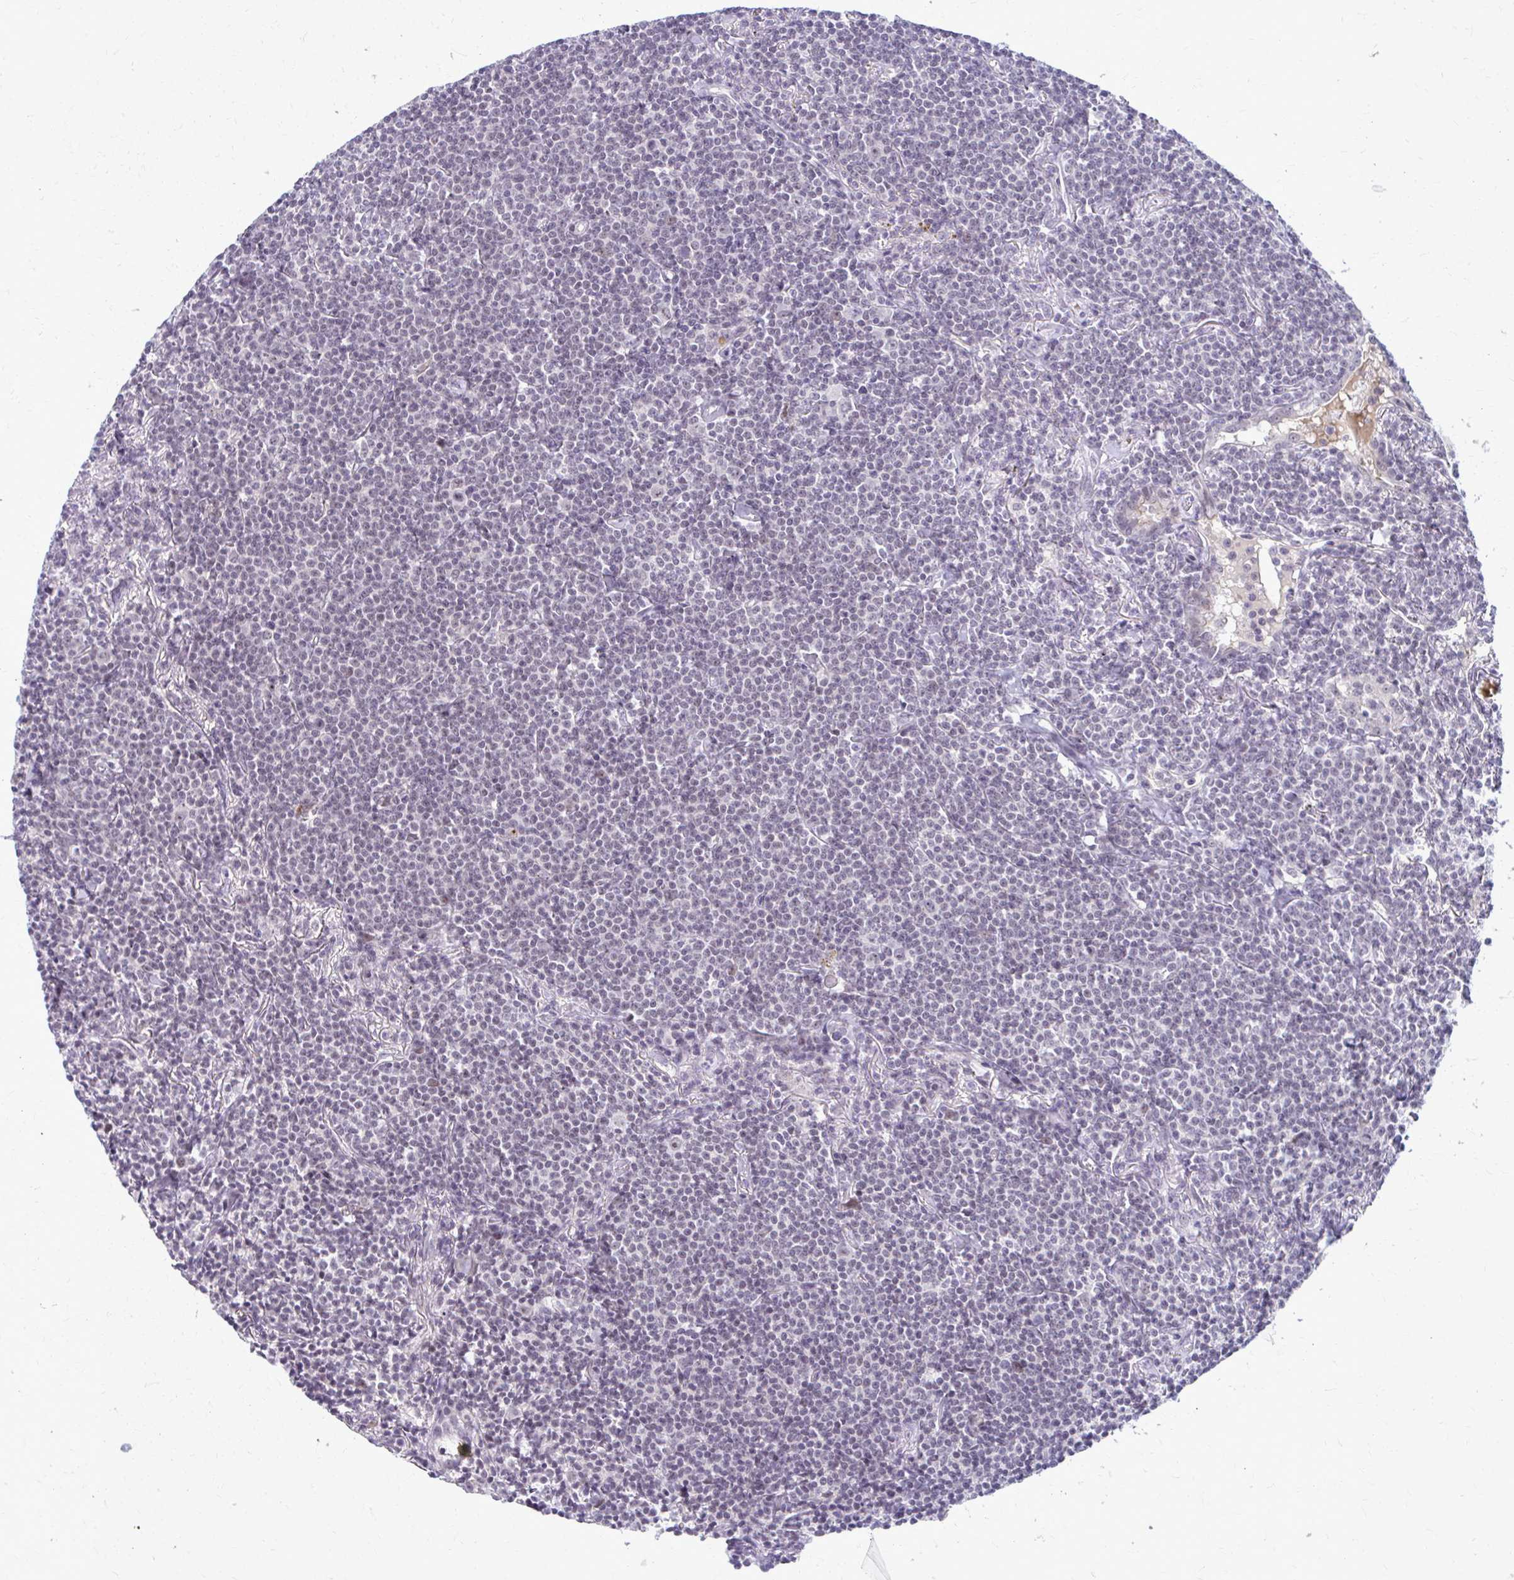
{"staining": {"intensity": "negative", "quantity": "none", "location": "none"}, "tissue": "lymphoma", "cell_type": "Tumor cells", "image_type": "cancer", "snomed": [{"axis": "morphology", "description": "Malignant lymphoma, non-Hodgkin's type, Low grade"}, {"axis": "topography", "description": "Lung"}], "caption": "Immunohistochemical staining of malignant lymphoma, non-Hodgkin's type (low-grade) reveals no significant positivity in tumor cells.", "gene": "MAF1", "patient": {"sex": "female", "age": 71}}